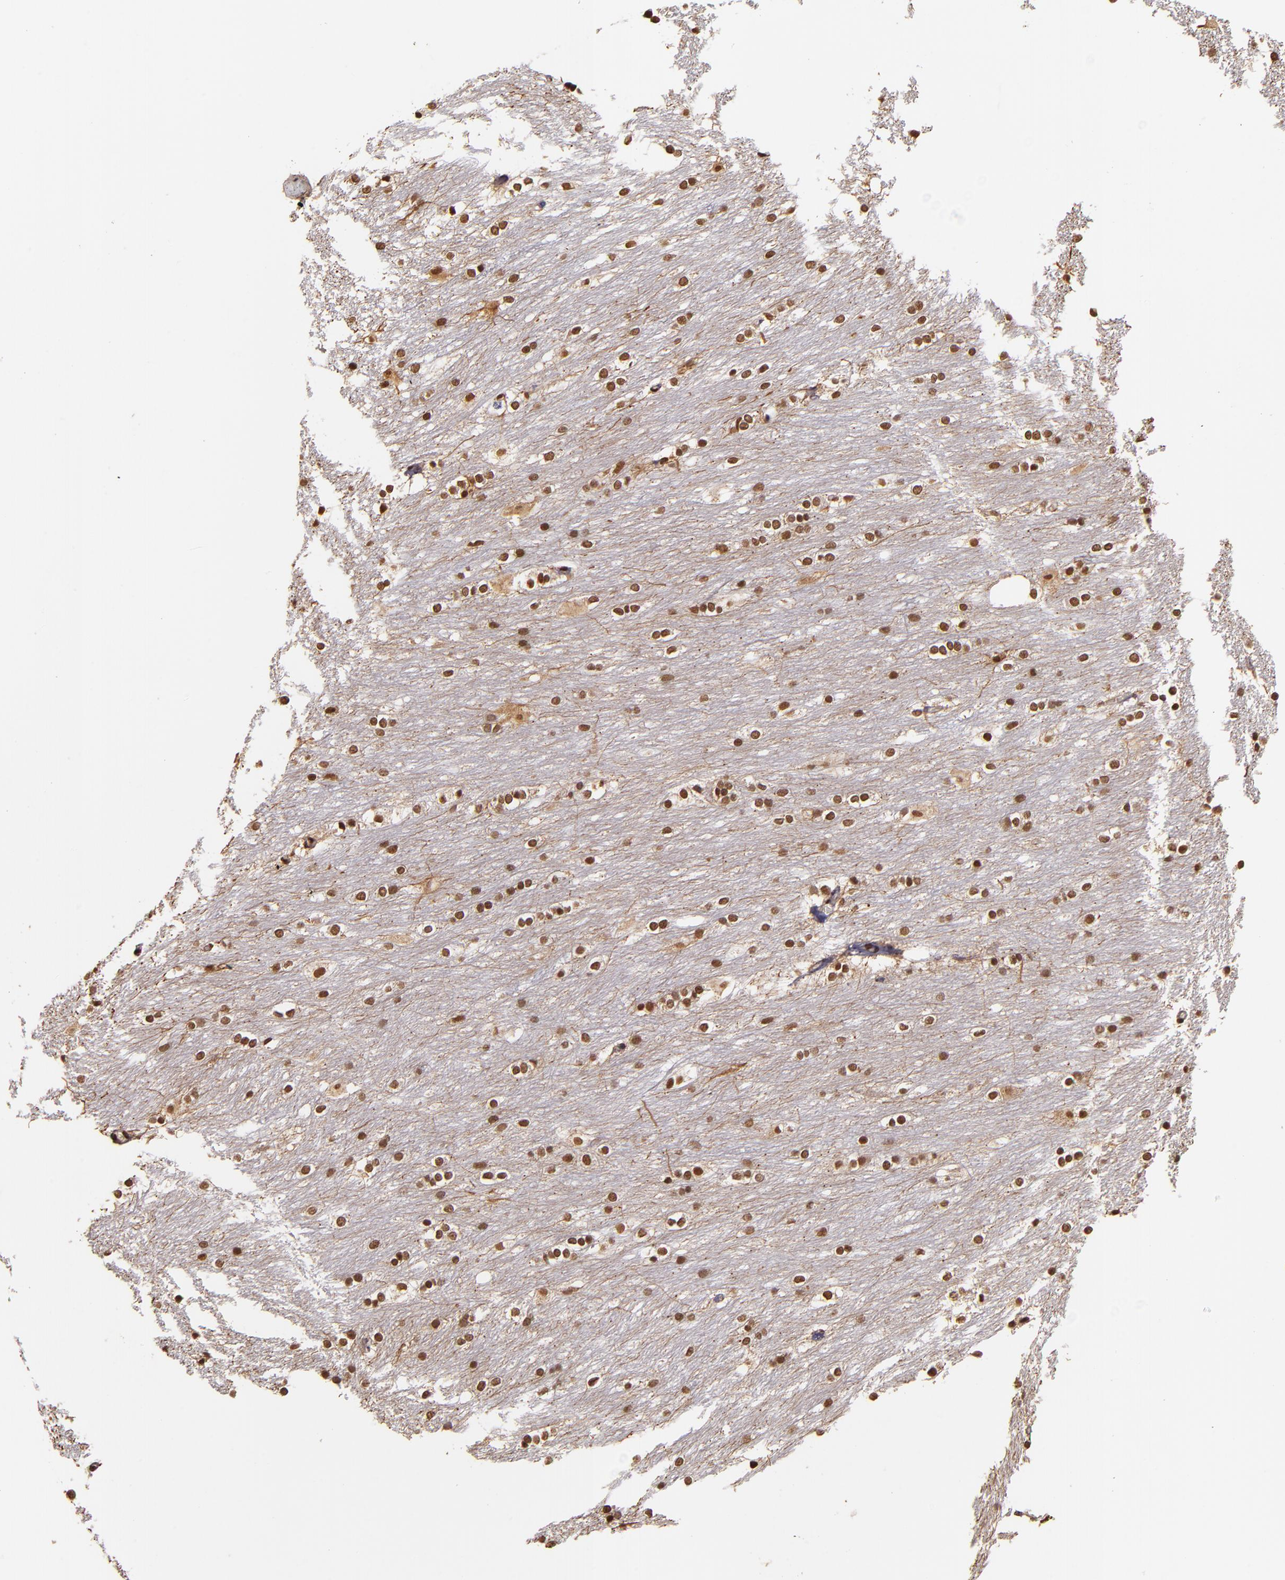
{"staining": {"intensity": "negative", "quantity": "none", "location": "none"}, "tissue": "caudate", "cell_type": "Glial cells", "image_type": "normal", "snomed": [{"axis": "morphology", "description": "Normal tissue, NOS"}, {"axis": "topography", "description": "Lateral ventricle wall"}], "caption": "IHC histopathology image of benign caudate: caudate stained with DAB (3,3'-diaminobenzidine) demonstrates no significant protein expression in glial cells. The staining is performed using DAB brown chromogen with nuclei counter-stained in using hematoxylin.", "gene": "CUL3", "patient": {"sex": "female", "age": 19}}